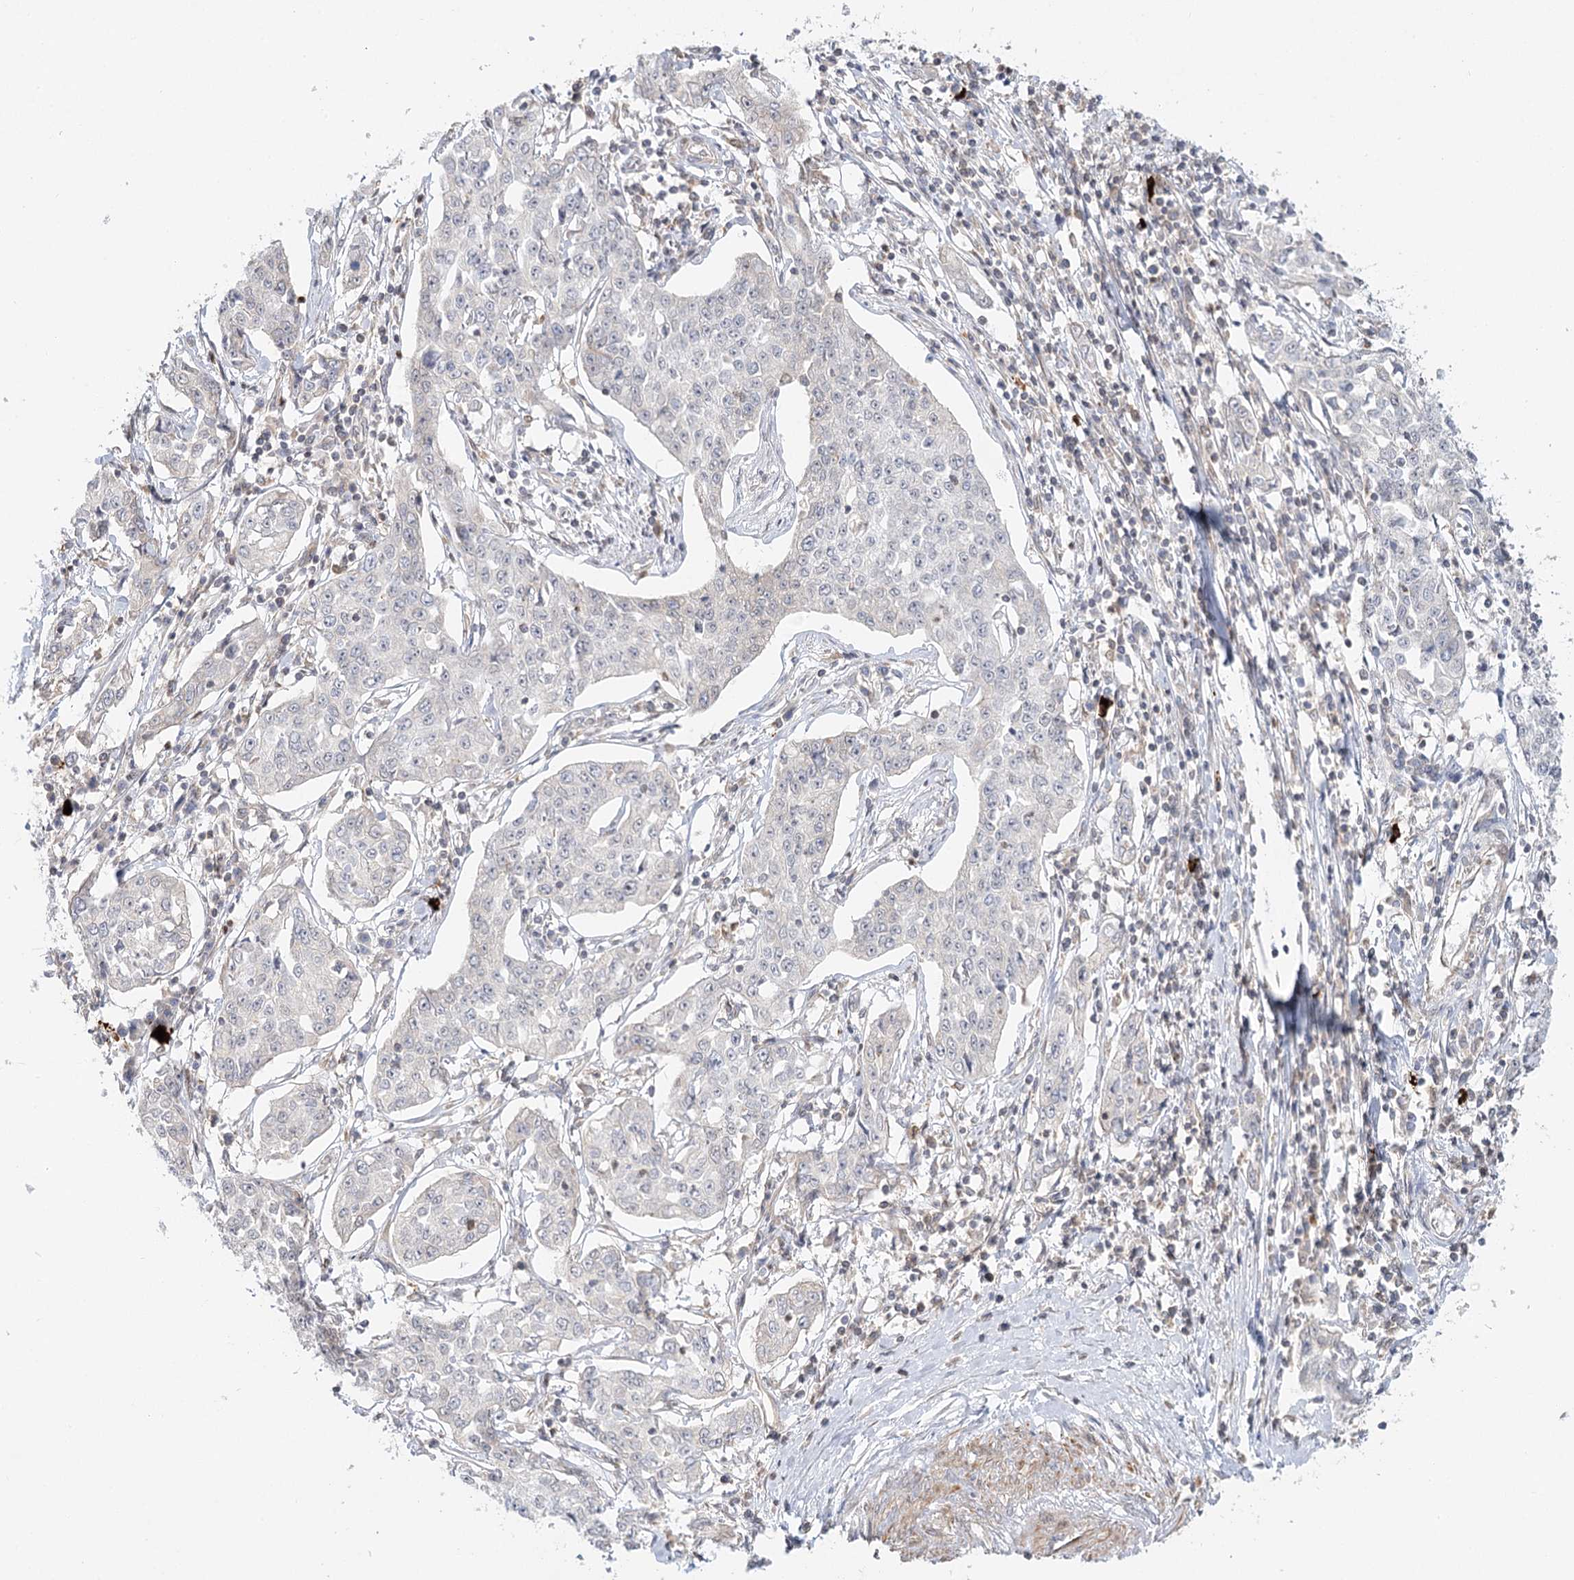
{"staining": {"intensity": "negative", "quantity": "none", "location": "none"}, "tissue": "cervical cancer", "cell_type": "Tumor cells", "image_type": "cancer", "snomed": [{"axis": "morphology", "description": "Squamous cell carcinoma, NOS"}, {"axis": "topography", "description": "Cervix"}], "caption": "Immunohistochemistry histopathology image of neoplastic tissue: human cervical squamous cell carcinoma stained with DAB (3,3'-diaminobenzidine) reveals no significant protein positivity in tumor cells.", "gene": "MTMR3", "patient": {"sex": "female", "age": 35}}